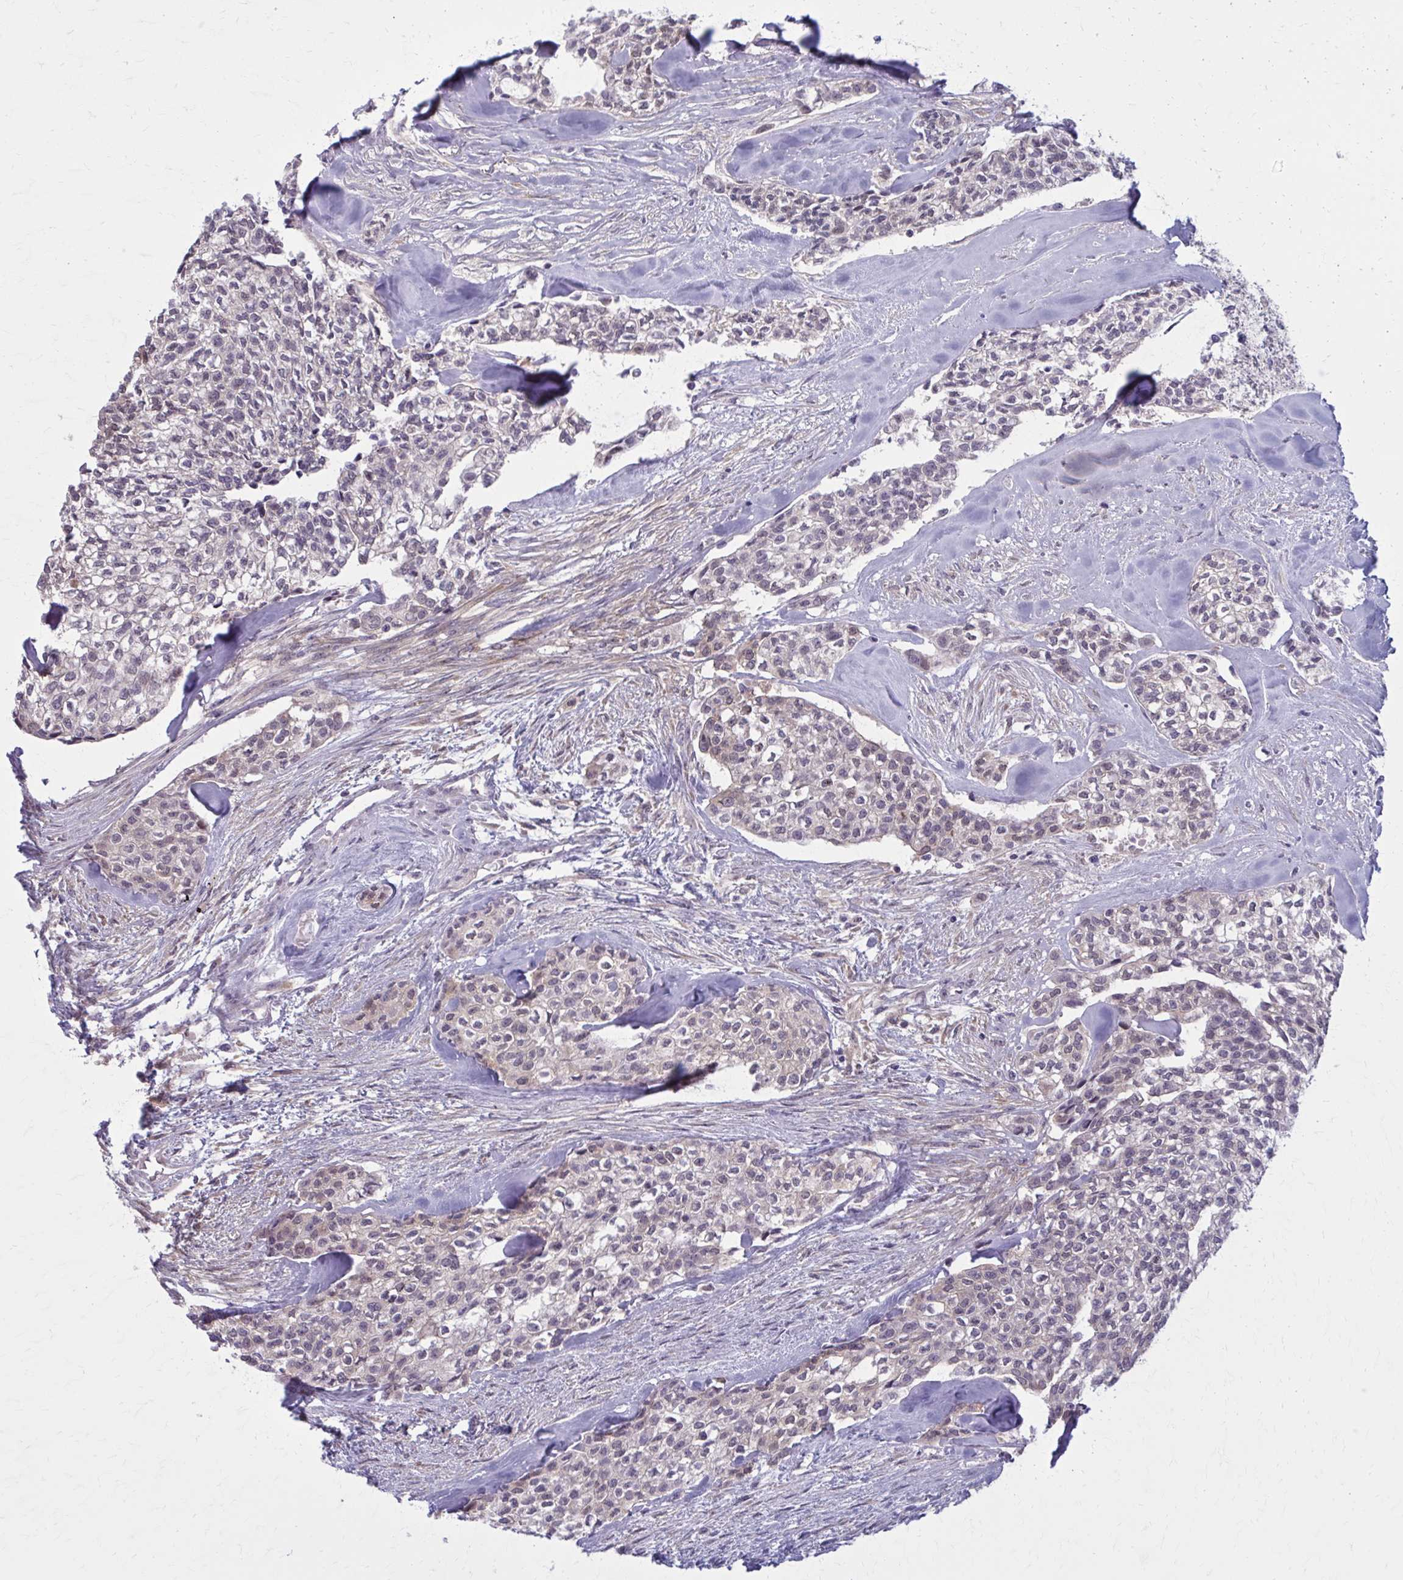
{"staining": {"intensity": "negative", "quantity": "none", "location": "none"}, "tissue": "head and neck cancer", "cell_type": "Tumor cells", "image_type": "cancer", "snomed": [{"axis": "morphology", "description": "Adenocarcinoma, NOS"}, {"axis": "topography", "description": "Head-Neck"}], "caption": "The micrograph reveals no significant positivity in tumor cells of adenocarcinoma (head and neck). (Brightfield microscopy of DAB (3,3'-diaminobenzidine) IHC at high magnification).", "gene": "NUMBL", "patient": {"sex": "male", "age": 81}}